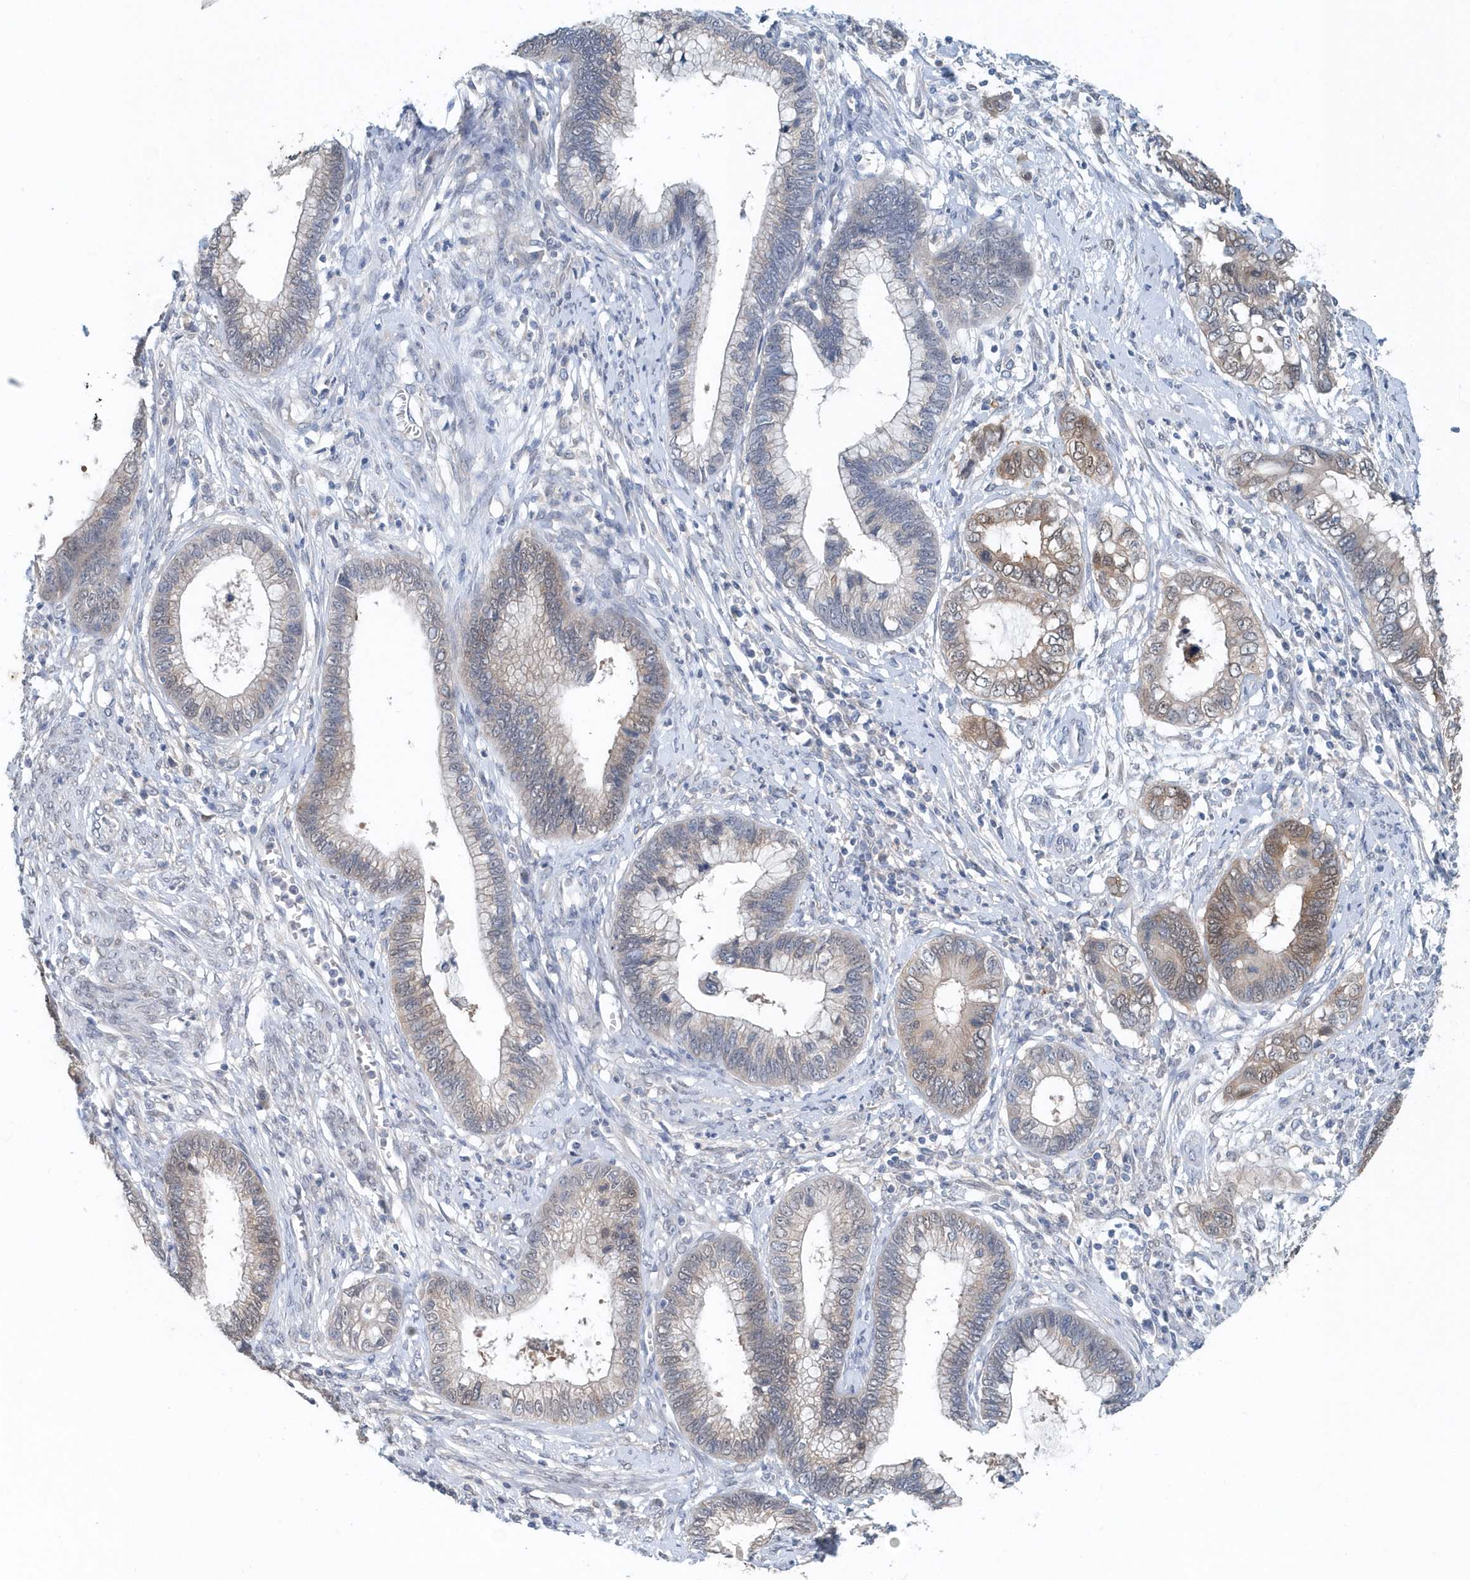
{"staining": {"intensity": "moderate", "quantity": "25%-75%", "location": "cytoplasmic/membranous"}, "tissue": "cervical cancer", "cell_type": "Tumor cells", "image_type": "cancer", "snomed": [{"axis": "morphology", "description": "Adenocarcinoma, NOS"}, {"axis": "topography", "description": "Cervix"}], "caption": "The photomicrograph reveals staining of cervical cancer, revealing moderate cytoplasmic/membranous protein expression (brown color) within tumor cells. (IHC, brightfield microscopy, high magnification).", "gene": "PFN2", "patient": {"sex": "female", "age": 44}}